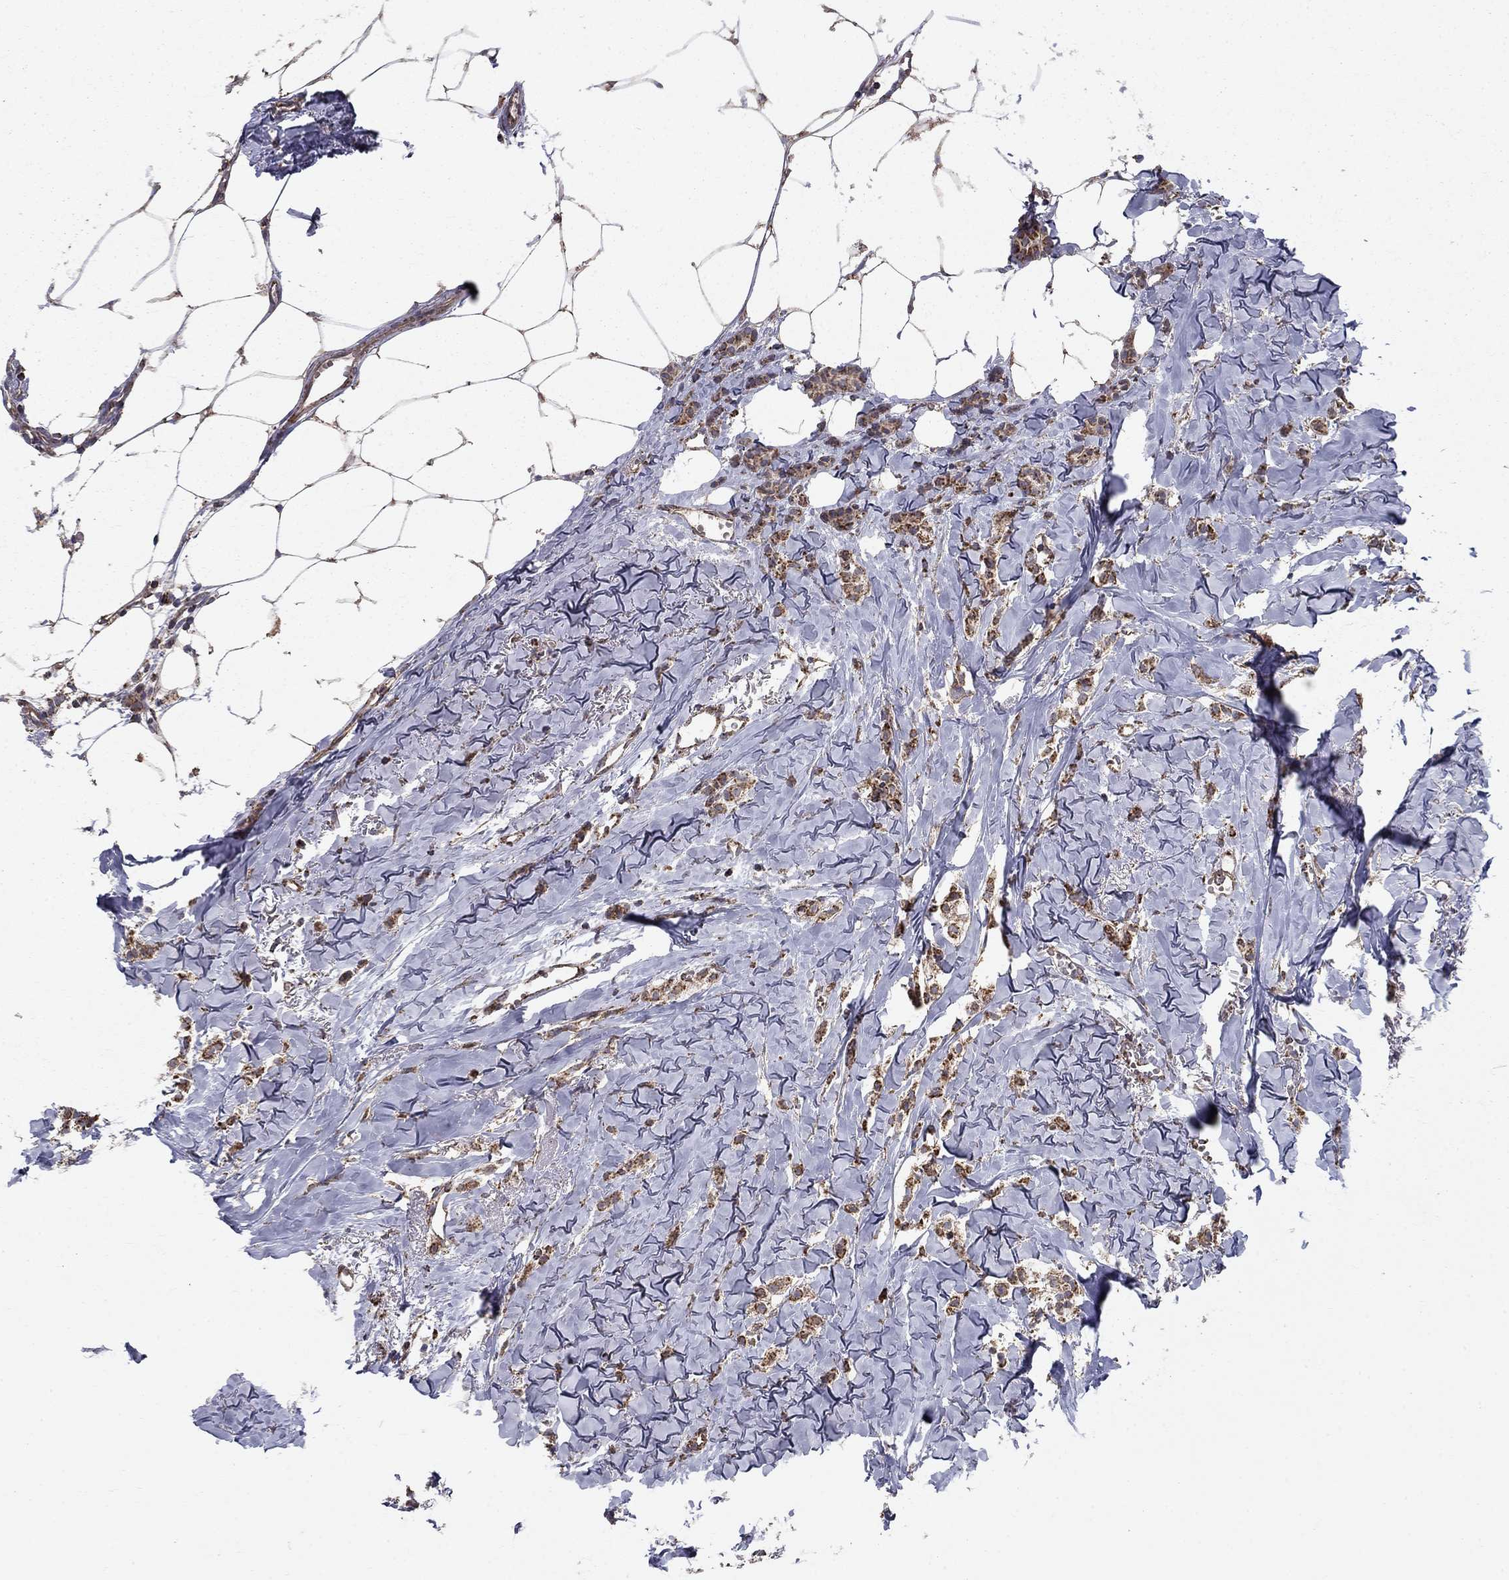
{"staining": {"intensity": "moderate", "quantity": ">75%", "location": "cytoplasmic/membranous"}, "tissue": "breast cancer", "cell_type": "Tumor cells", "image_type": "cancer", "snomed": [{"axis": "morphology", "description": "Duct carcinoma"}, {"axis": "topography", "description": "Breast"}], "caption": "DAB immunohistochemical staining of breast intraductal carcinoma shows moderate cytoplasmic/membranous protein positivity in about >75% of tumor cells.", "gene": "NDUFS8", "patient": {"sex": "female", "age": 85}}